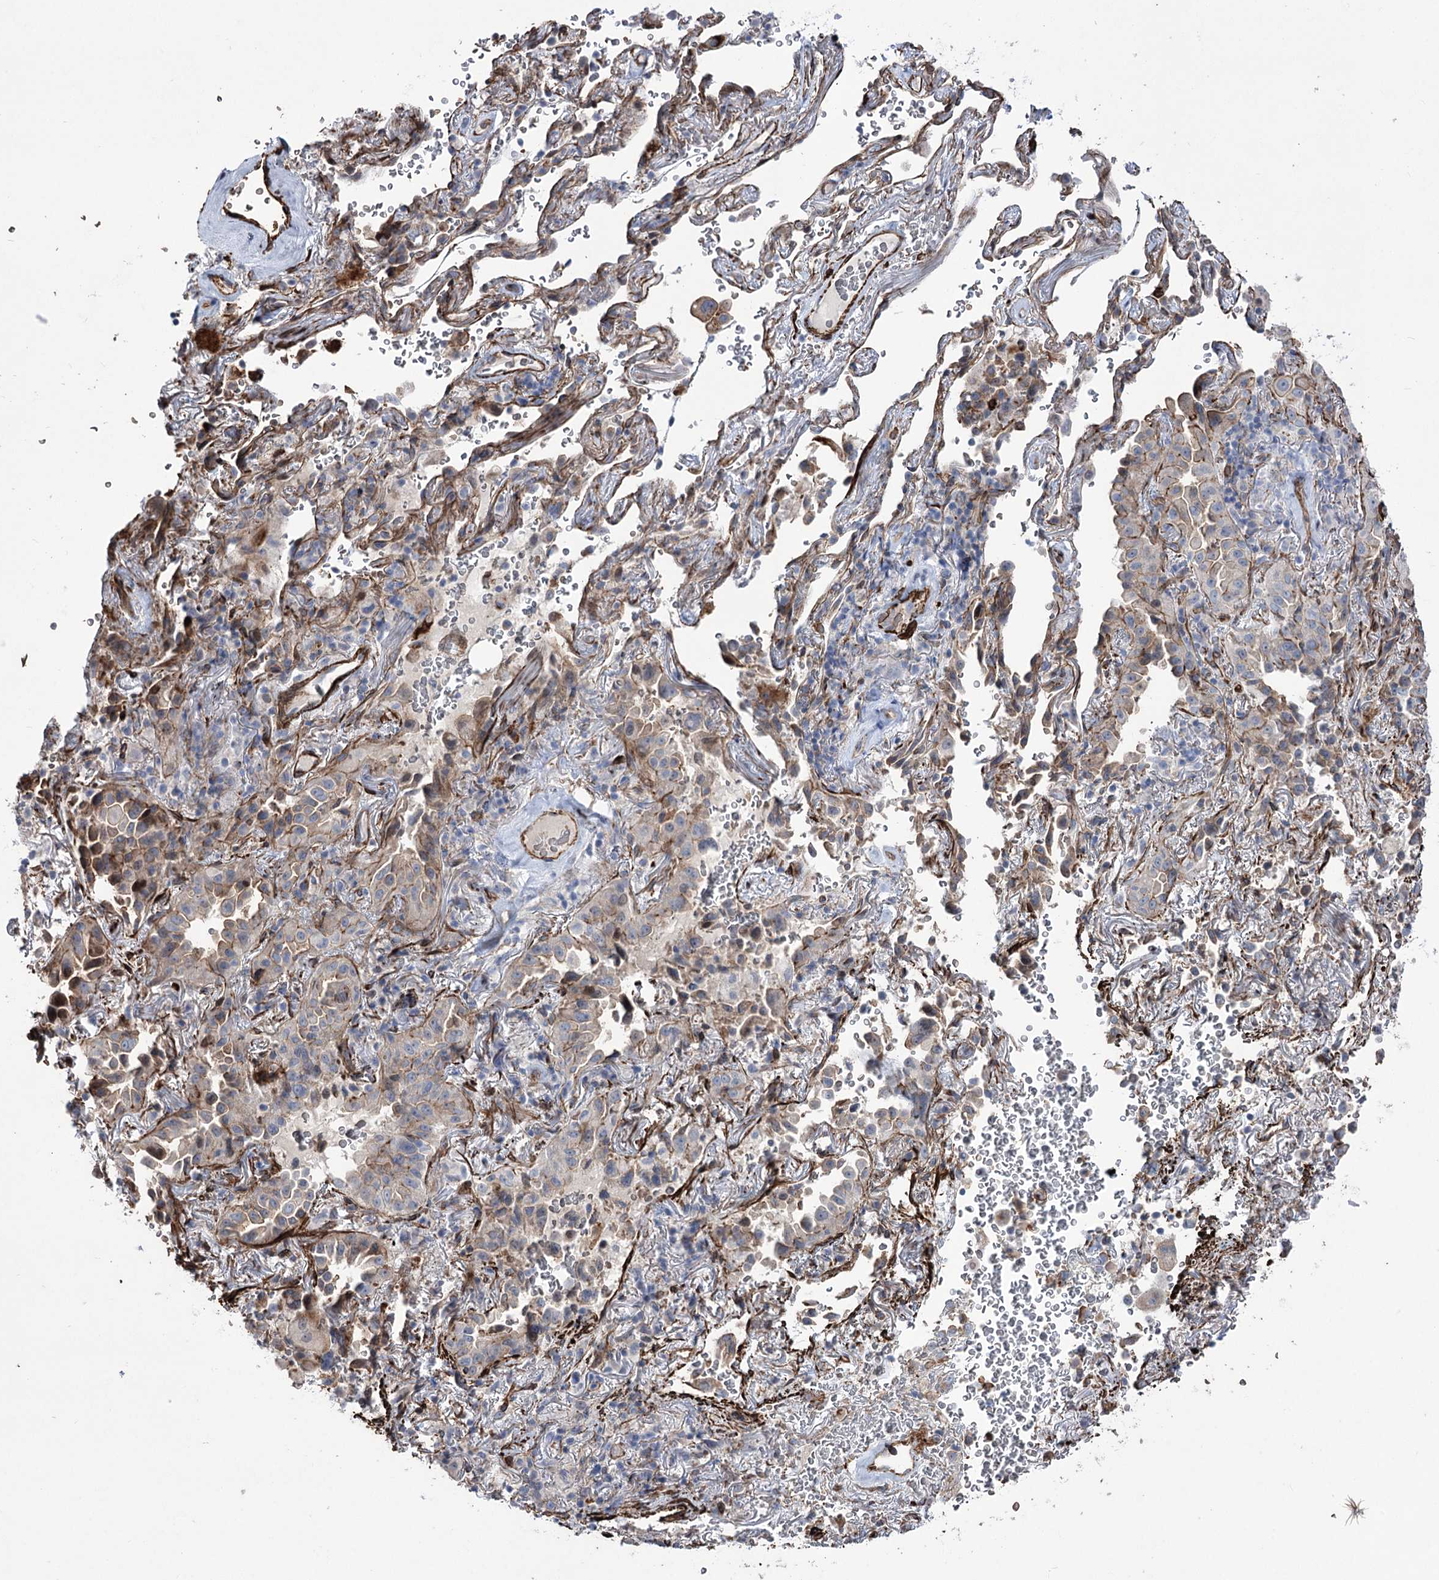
{"staining": {"intensity": "moderate", "quantity": "<25%", "location": "cytoplasmic/membranous"}, "tissue": "lung cancer", "cell_type": "Tumor cells", "image_type": "cancer", "snomed": [{"axis": "morphology", "description": "Adenocarcinoma, NOS"}, {"axis": "topography", "description": "Lung"}], "caption": "Immunohistochemical staining of adenocarcinoma (lung) shows low levels of moderate cytoplasmic/membranous protein staining in approximately <25% of tumor cells. (DAB = brown stain, brightfield microscopy at high magnification).", "gene": "ARHGAP20", "patient": {"sex": "female", "age": 69}}